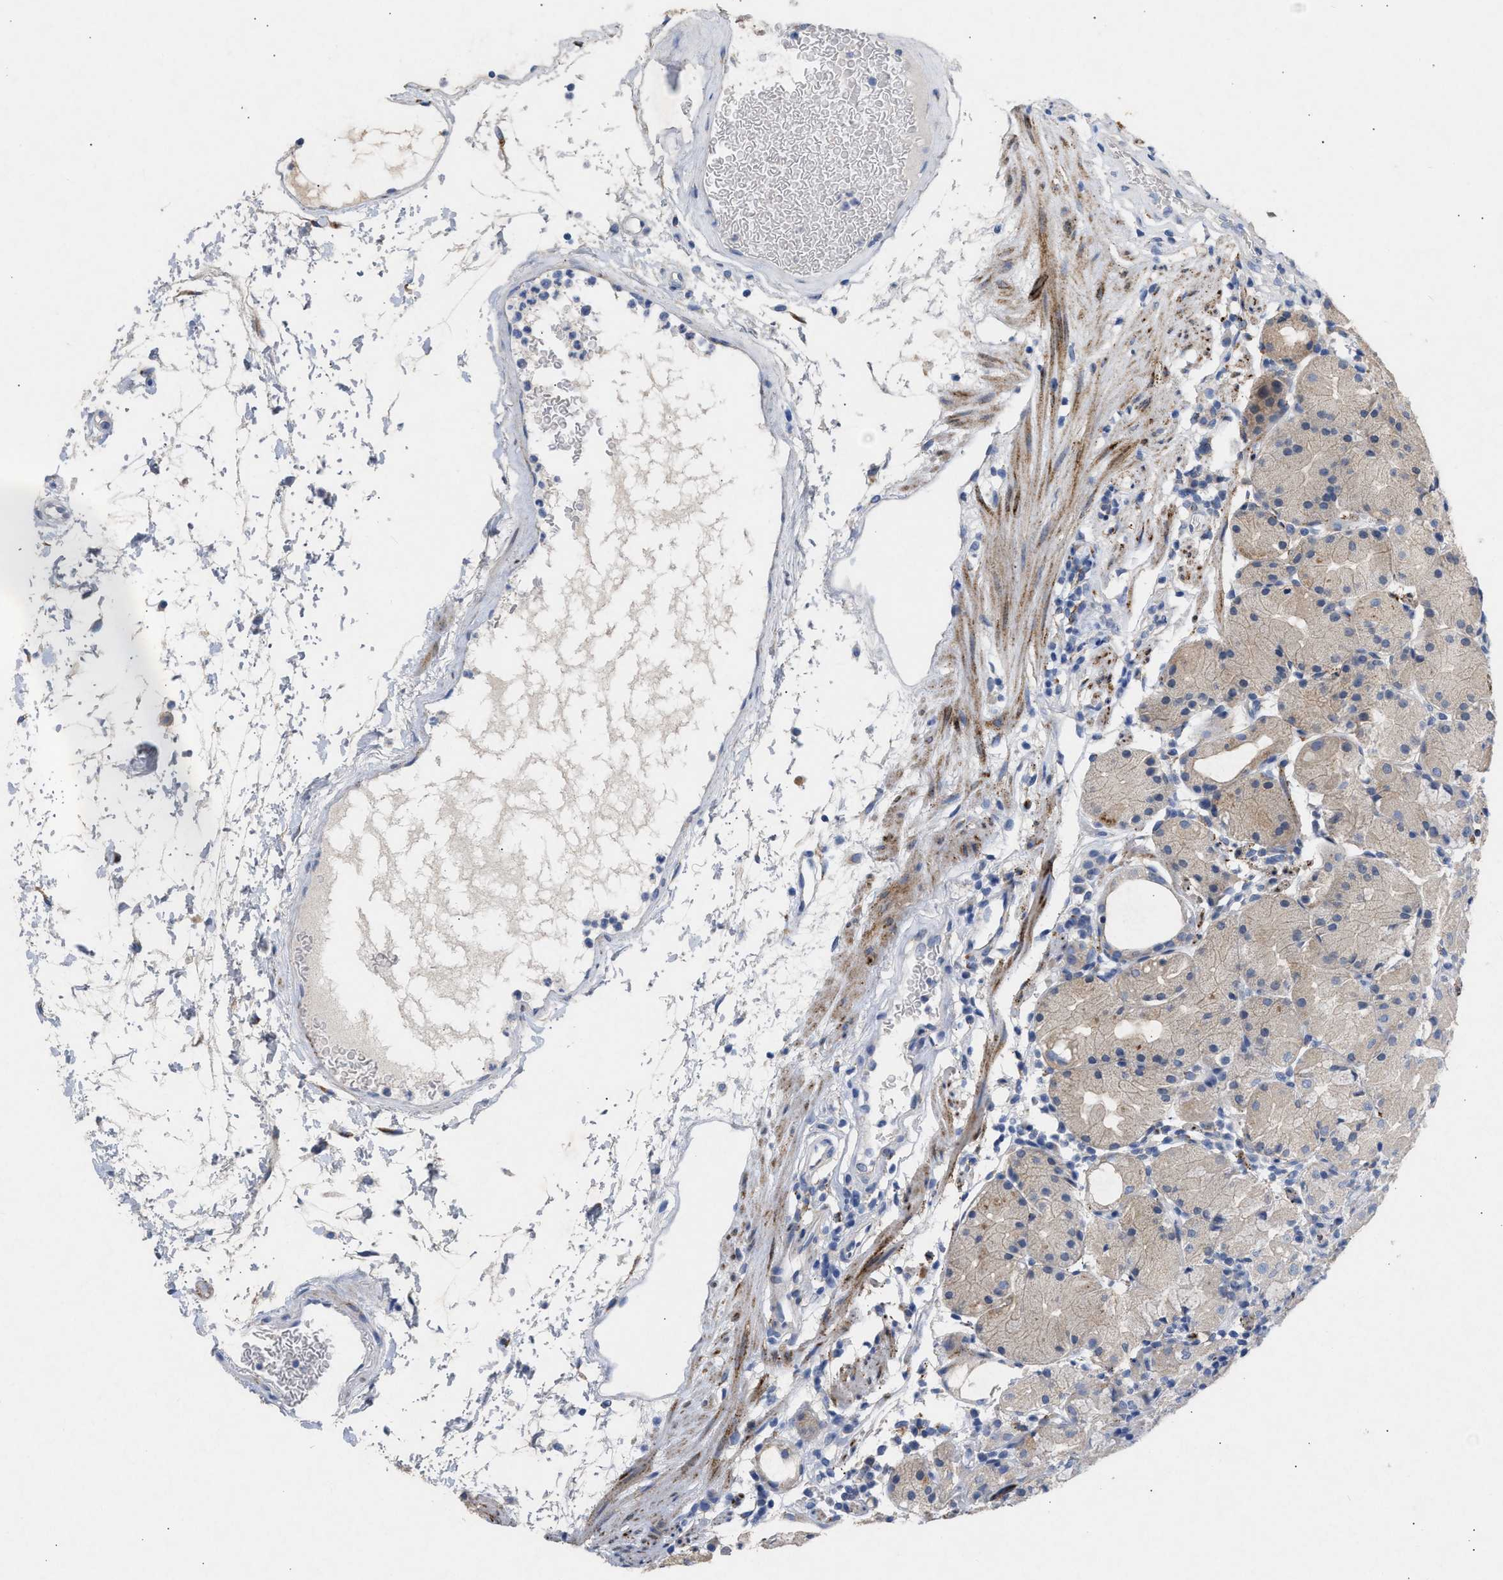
{"staining": {"intensity": "strong", "quantity": "<25%", "location": "cytoplasmic/membranous"}, "tissue": "stomach", "cell_type": "Glandular cells", "image_type": "normal", "snomed": [{"axis": "morphology", "description": "Normal tissue, NOS"}, {"axis": "topography", "description": "Stomach"}, {"axis": "topography", "description": "Stomach, lower"}], "caption": "Benign stomach shows strong cytoplasmic/membranous expression in approximately <25% of glandular cells.", "gene": "SELENOM", "patient": {"sex": "female", "age": 75}}